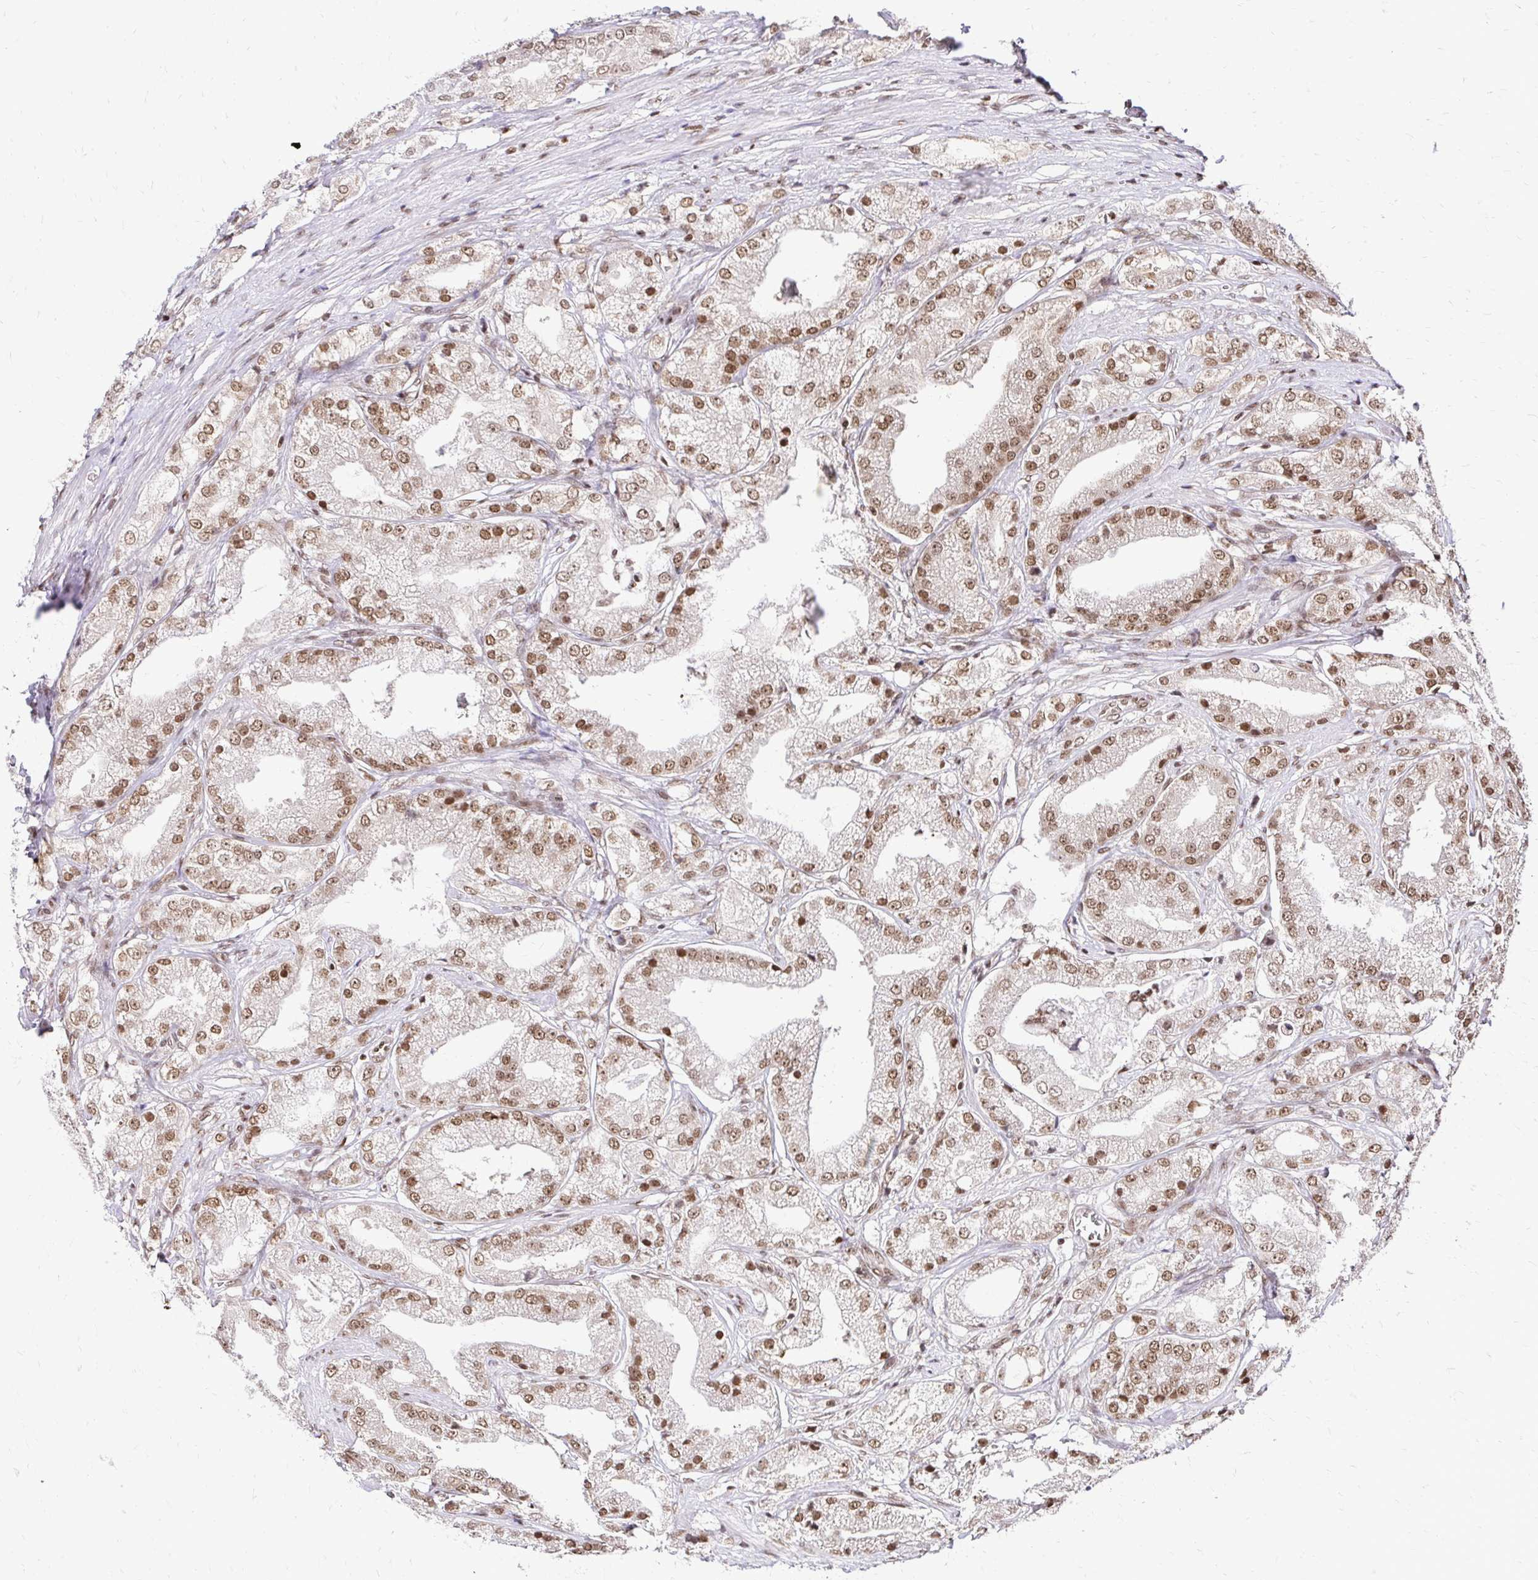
{"staining": {"intensity": "moderate", "quantity": "25%-75%", "location": "nuclear"}, "tissue": "prostate cancer", "cell_type": "Tumor cells", "image_type": "cancer", "snomed": [{"axis": "morphology", "description": "Adenocarcinoma, High grade"}, {"axis": "topography", "description": "Prostate"}], "caption": "High-power microscopy captured an IHC histopathology image of prostate adenocarcinoma (high-grade), revealing moderate nuclear positivity in approximately 25%-75% of tumor cells. Using DAB (brown) and hematoxylin (blue) stains, captured at high magnification using brightfield microscopy.", "gene": "GLYR1", "patient": {"sex": "male", "age": 61}}